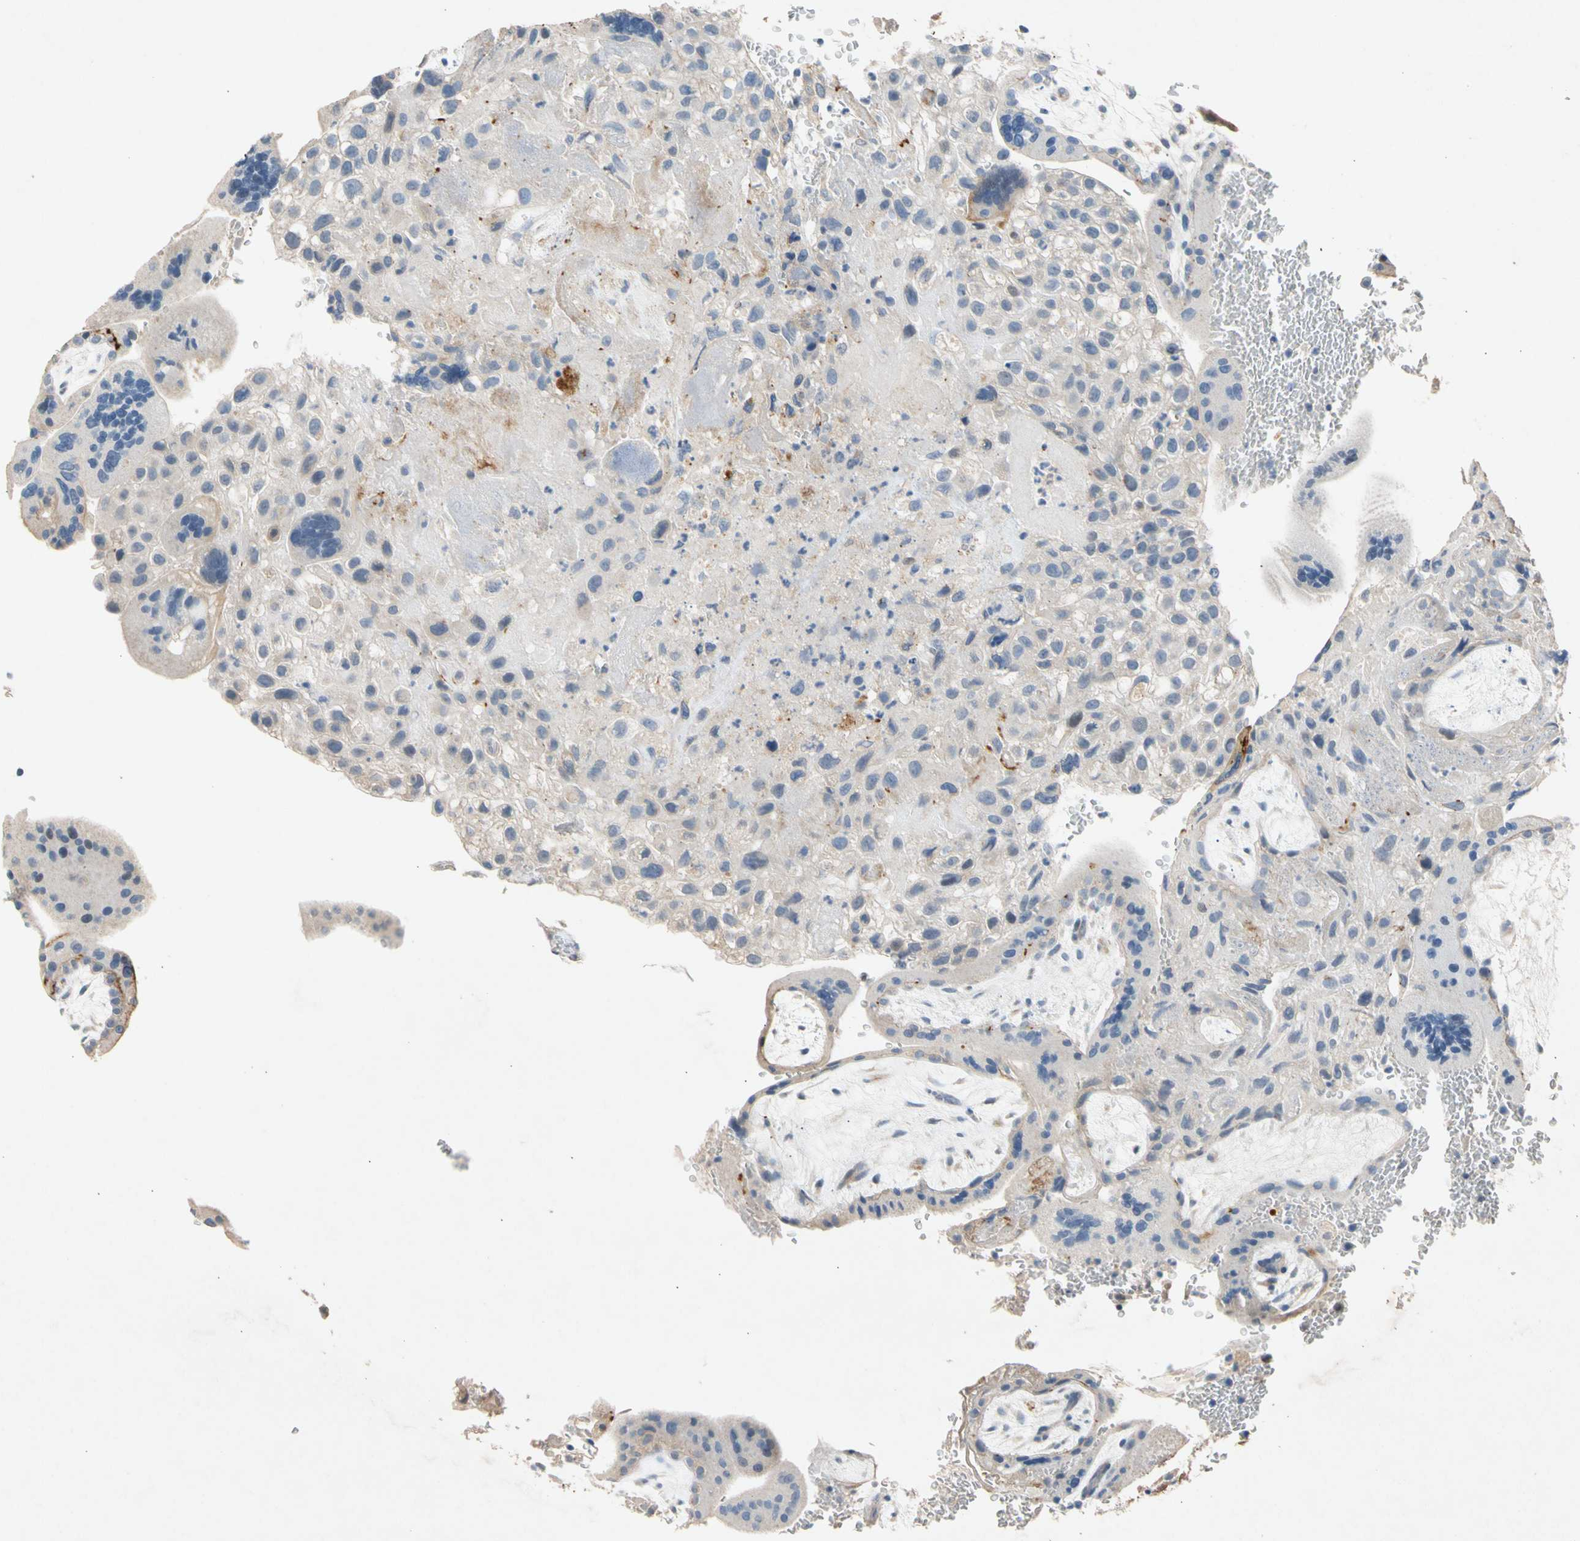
{"staining": {"intensity": "negative", "quantity": "none", "location": "none"}, "tissue": "placenta", "cell_type": "Decidual cells", "image_type": "normal", "snomed": [{"axis": "morphology", "description": "Normal tissue, NOS"}, {"axis": "topography", "description": "Placenta"}], "caption": "IHC histopathology image of unremarkable placenta stained for a protein (brown), which demonstrates no staining in decidual cells.", "gene": "GASK1B", "patient": {"sex": "female", "age": 35}}